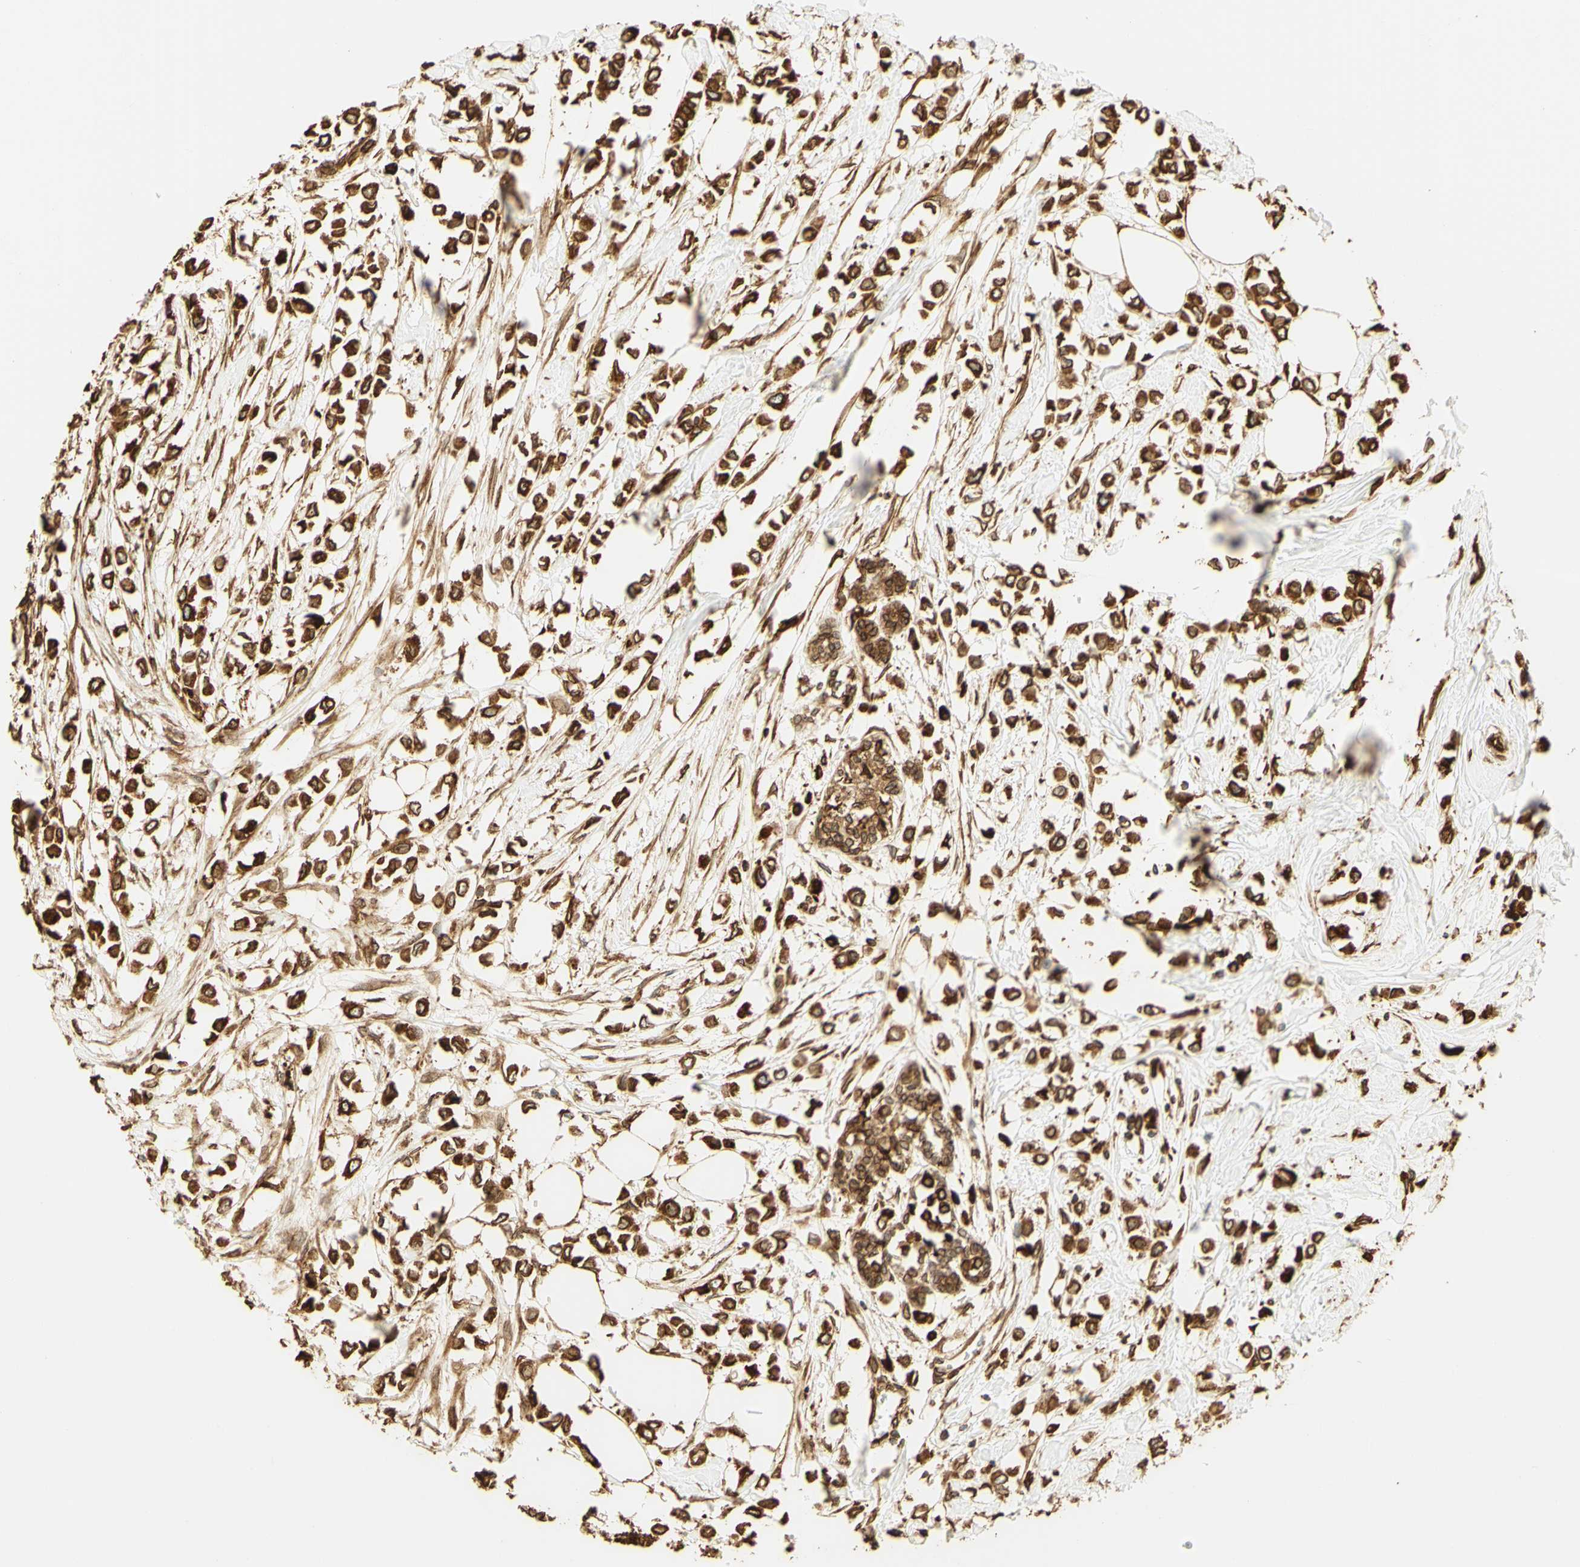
{"staining": {"intensity": "strong", "quantity": ">75%", "location": "cytoplasmic/membranous"}, "tissue": "breast cancer", "cell_type": "Tumor cells", "image_type": "cancer", "snomed": [{"axis": "morphology", "description": "Lobular carcinoma"}, {"axis": "topography", "description": "Breast"}], "caption": "Immunohistochemistry (IHC) staining of breast lobular carcinoma, which reveals high levels of strong cytoplasmic/membranous expression in about >75% of tumor cells indicating strong cytoplasmic/membranous protein expression. The staining was performed using DAB (brown) for protein detection and nuclei were counterstained in hematoxylin (blue).", "gene": "CANX", "patient": {"sex": "female", "age": 51}}